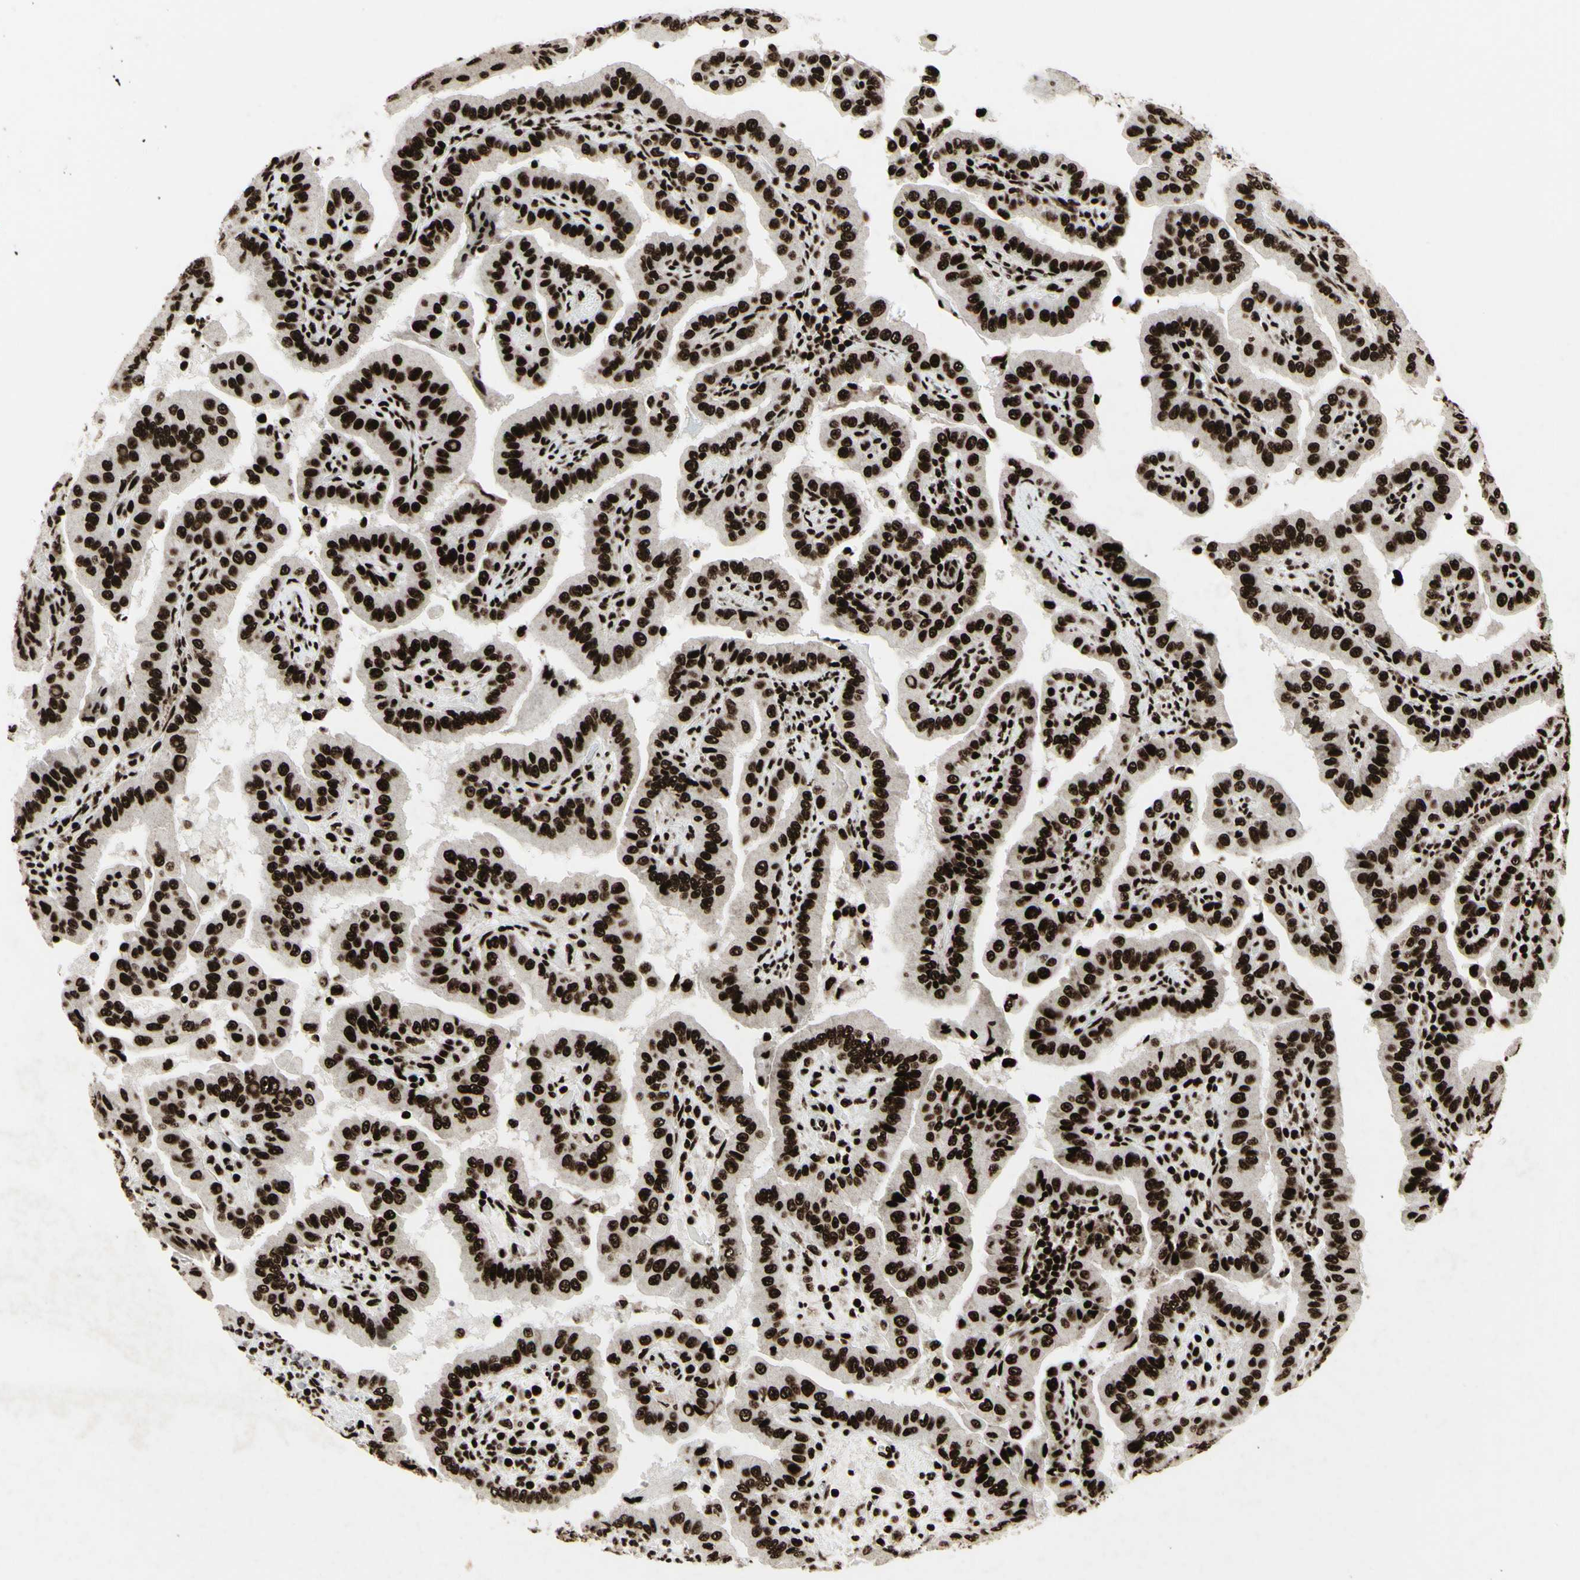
{"staining": {"intensity": "strong", "quantity": ">75%", "location": "nuclear"}, "tissue": "thyroid cancer", "cell_type": "Tumor cells", "image_type": "cancer", "snomed": [{"axis": "morphology", "description": "Papillary adenocarcinoma, NOS"}, {"axis": "topography", "description": "Thyroid gland"}], "caption": "An immunohistochemistry (IHC) histopathology image of neoplastic tissue is shown. Protein staining in brown highlights strong nuclear positivity in papillary adenocarcinoma (thyroid) within tumor cells.", "gene": "U2AF2", "patient": {"sex": "male", "age": 33}}